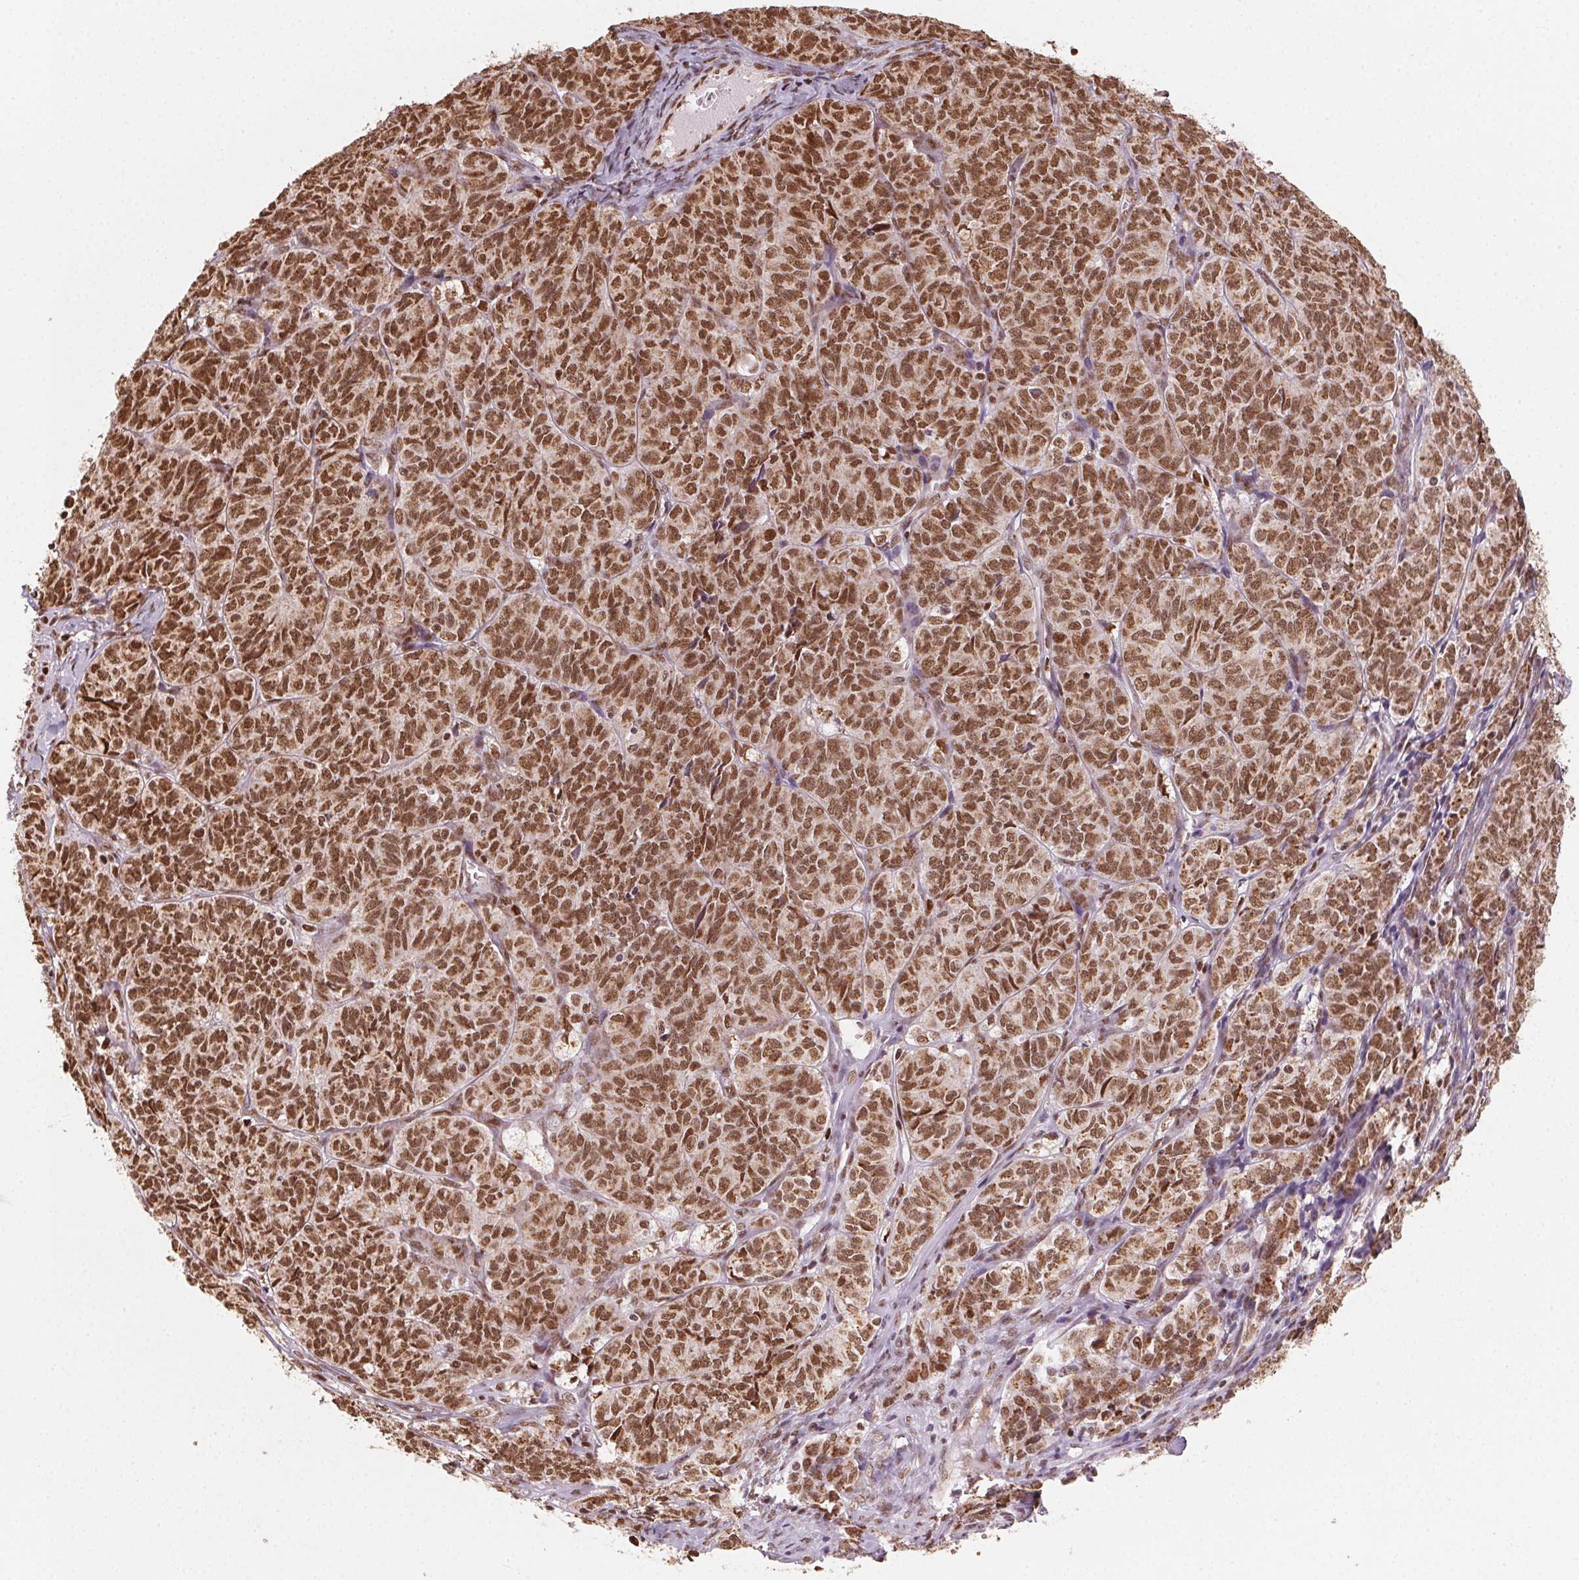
{"staining": {"intensity": "strong", "quantity": ">75%", "location": "cytoplasmic/membranous,nuclear"}, "tissue": "ovarian cancer", "cell_type": "Tumor cells", "image_type": "cancer", "snomed": [{"axis": "morphology", "description": "Carcinoma, endometroid"}, {"axis": "topography", "description": "Ovary"}], "caption": "A brown stain highlights strong cytoplasmic/membranous and nuclear positivity of a protein in human ovarian cancer (endometroid carcinoma) tumor cells. (DAB (3,3'-diaminobenzidine) IHC with brightfield microscopy, high magnification).", "gene": "TOPORS", "patient": {"sex": "female", "age": 80}}